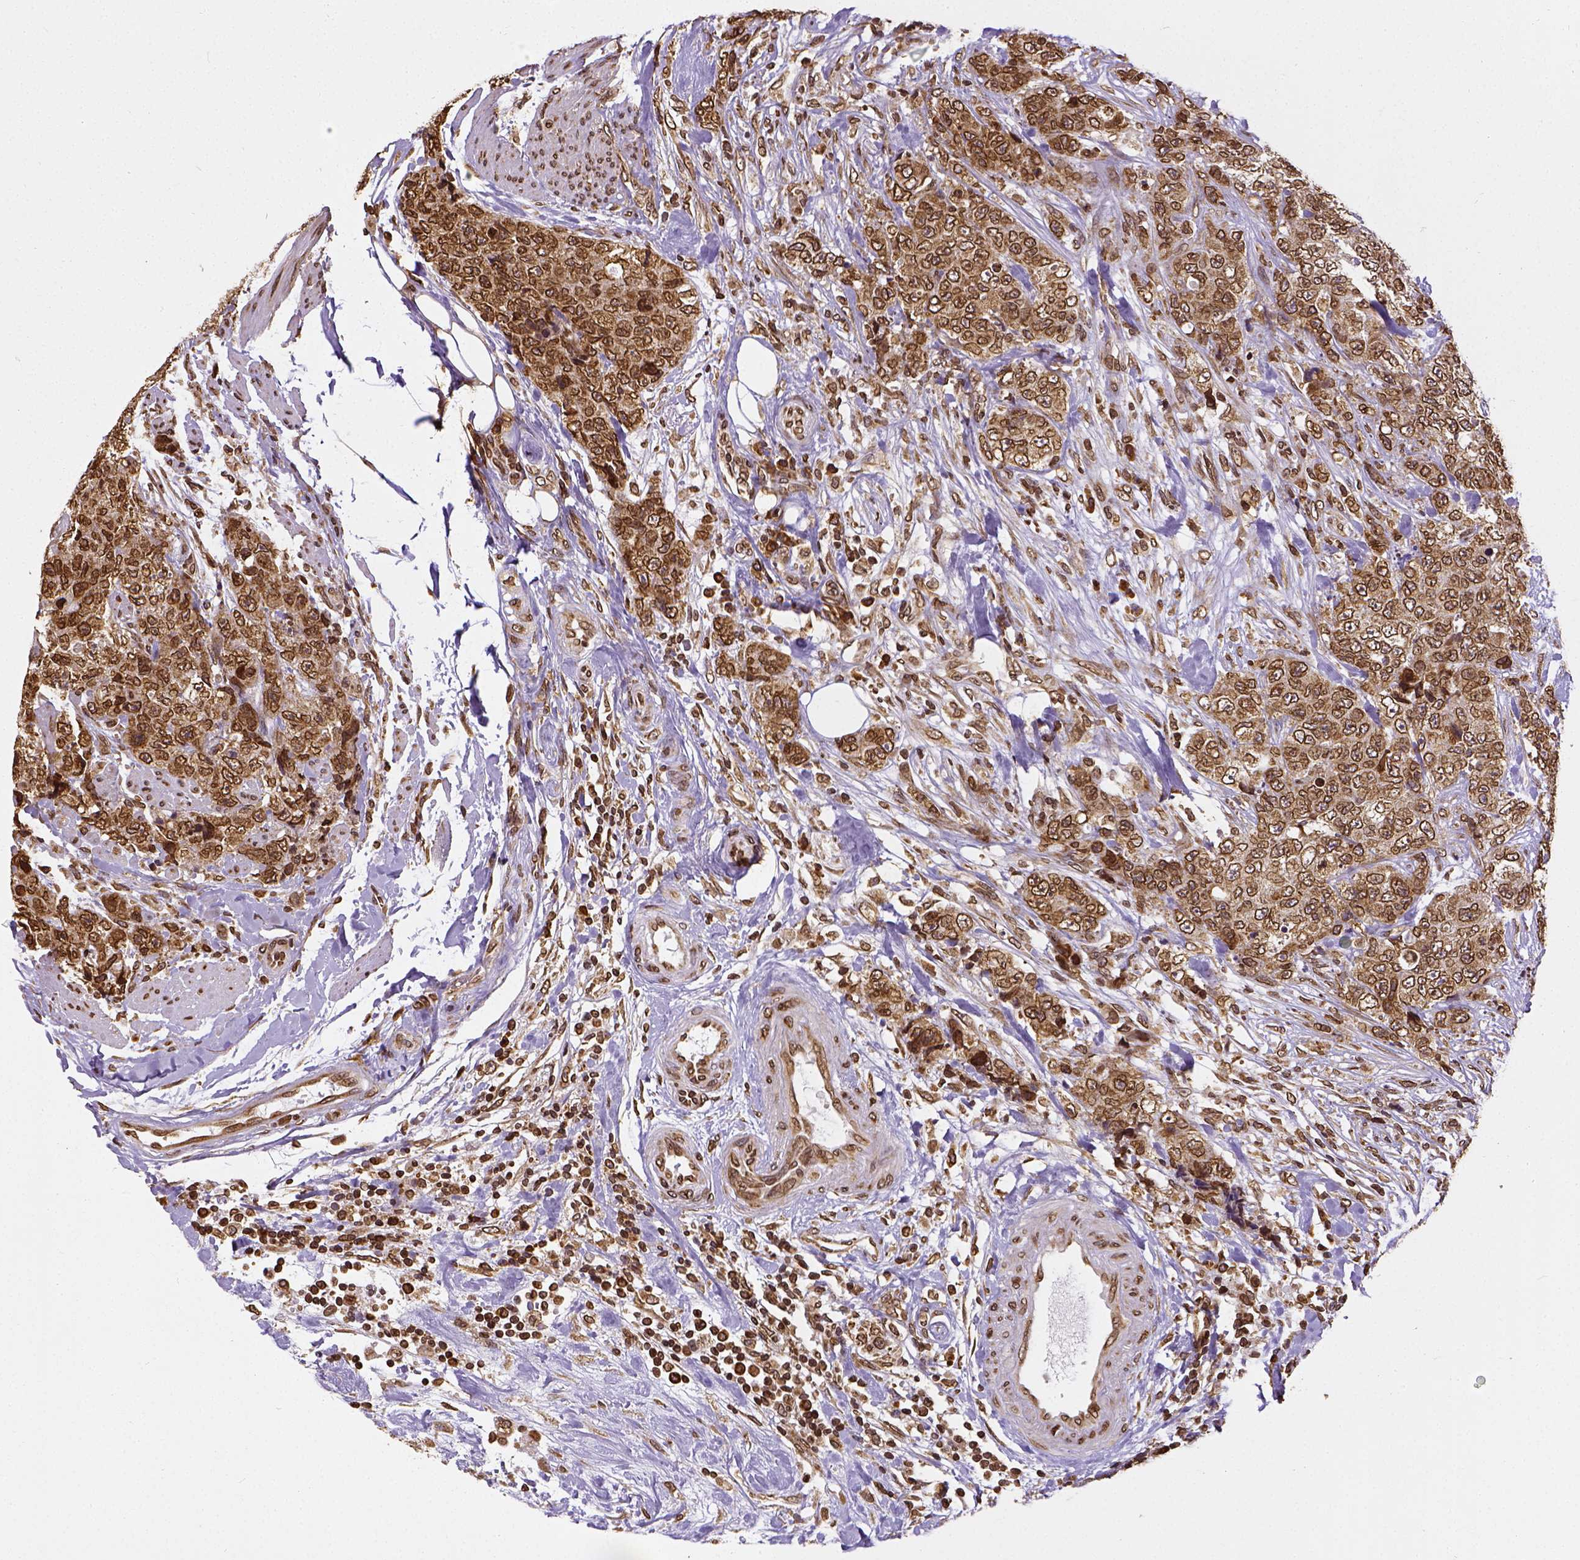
{"staining": {"intensity": "strong", "quantity": ">75%", "location": "cytoplasmic/membranous,nuclear"}, "tissue": "urothelial cancer", "cell_type": "Tumor cells", "image_type": "cancer", "snomed": [{"axis": "morphology", "description": "Urothelial carcinoma, High grade"}, {"axis": "topography", "description": "Urinary bladder"}], "caption": "Human high-grade urothelial carcinoma stained with a protein marker shows strong staining in tumor cells.", "gene": "MTDH", "patient": {"sex": "female", "age": 78}}